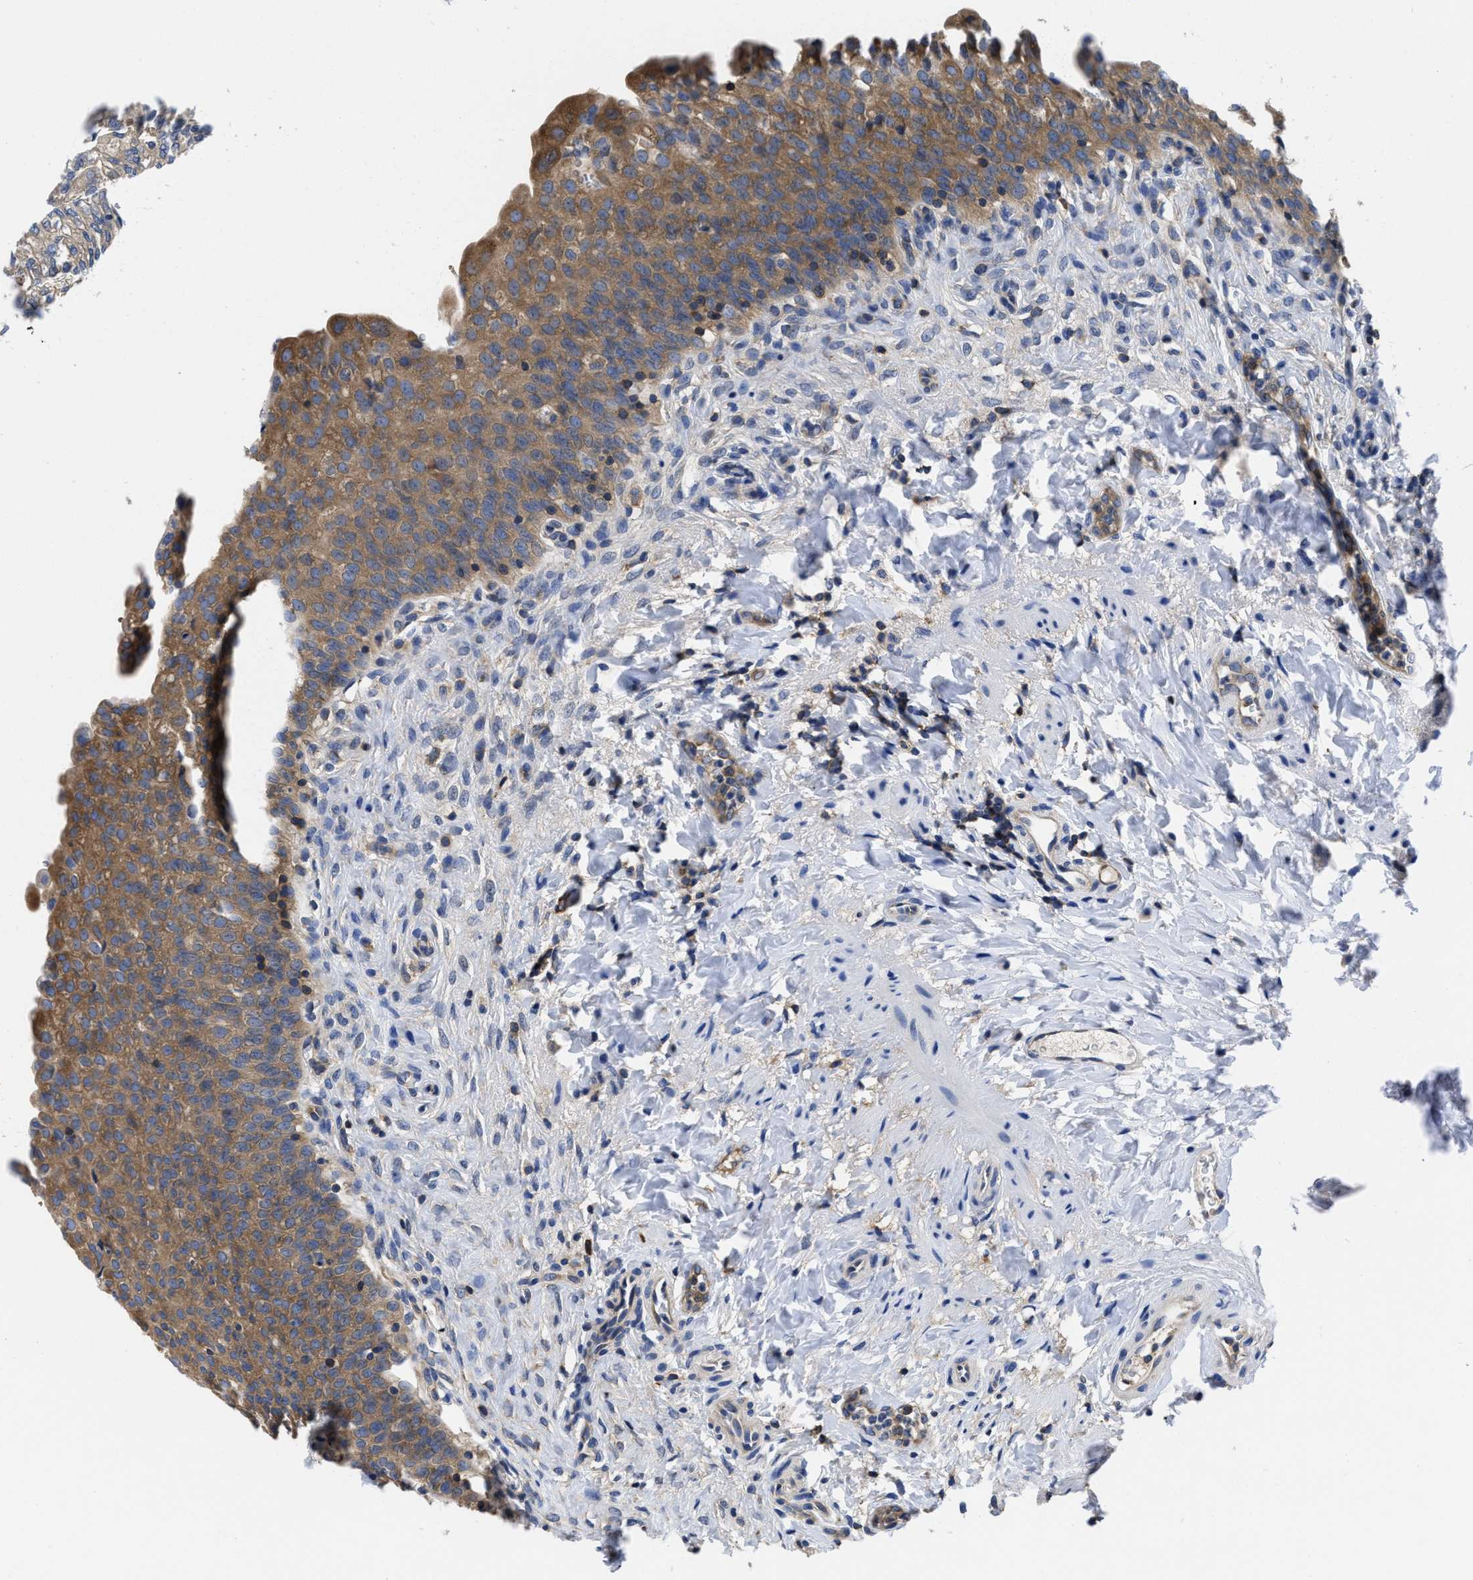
{"staining": {"intensity": "moderate", "quantity": ">75%", "location": "cytoplasmic/membranous"}, "tissue": "urinary bladder", "cell_type": "Urothelial cells", "image_type": "normal", "snomed": [{"axis": "morphology", "description": "Urothelial carcinoma, High grade"}, {"axis": "topography", "description": "Urinary bladder"}], "caption": "Urinary bladder stained with immunohistochemistry shows moderate cytoplasmic/membranous expression in approximately >75% of urothelial cells.", "gene": "YARS1", "patient": {"sex": "male", "age": 46}}